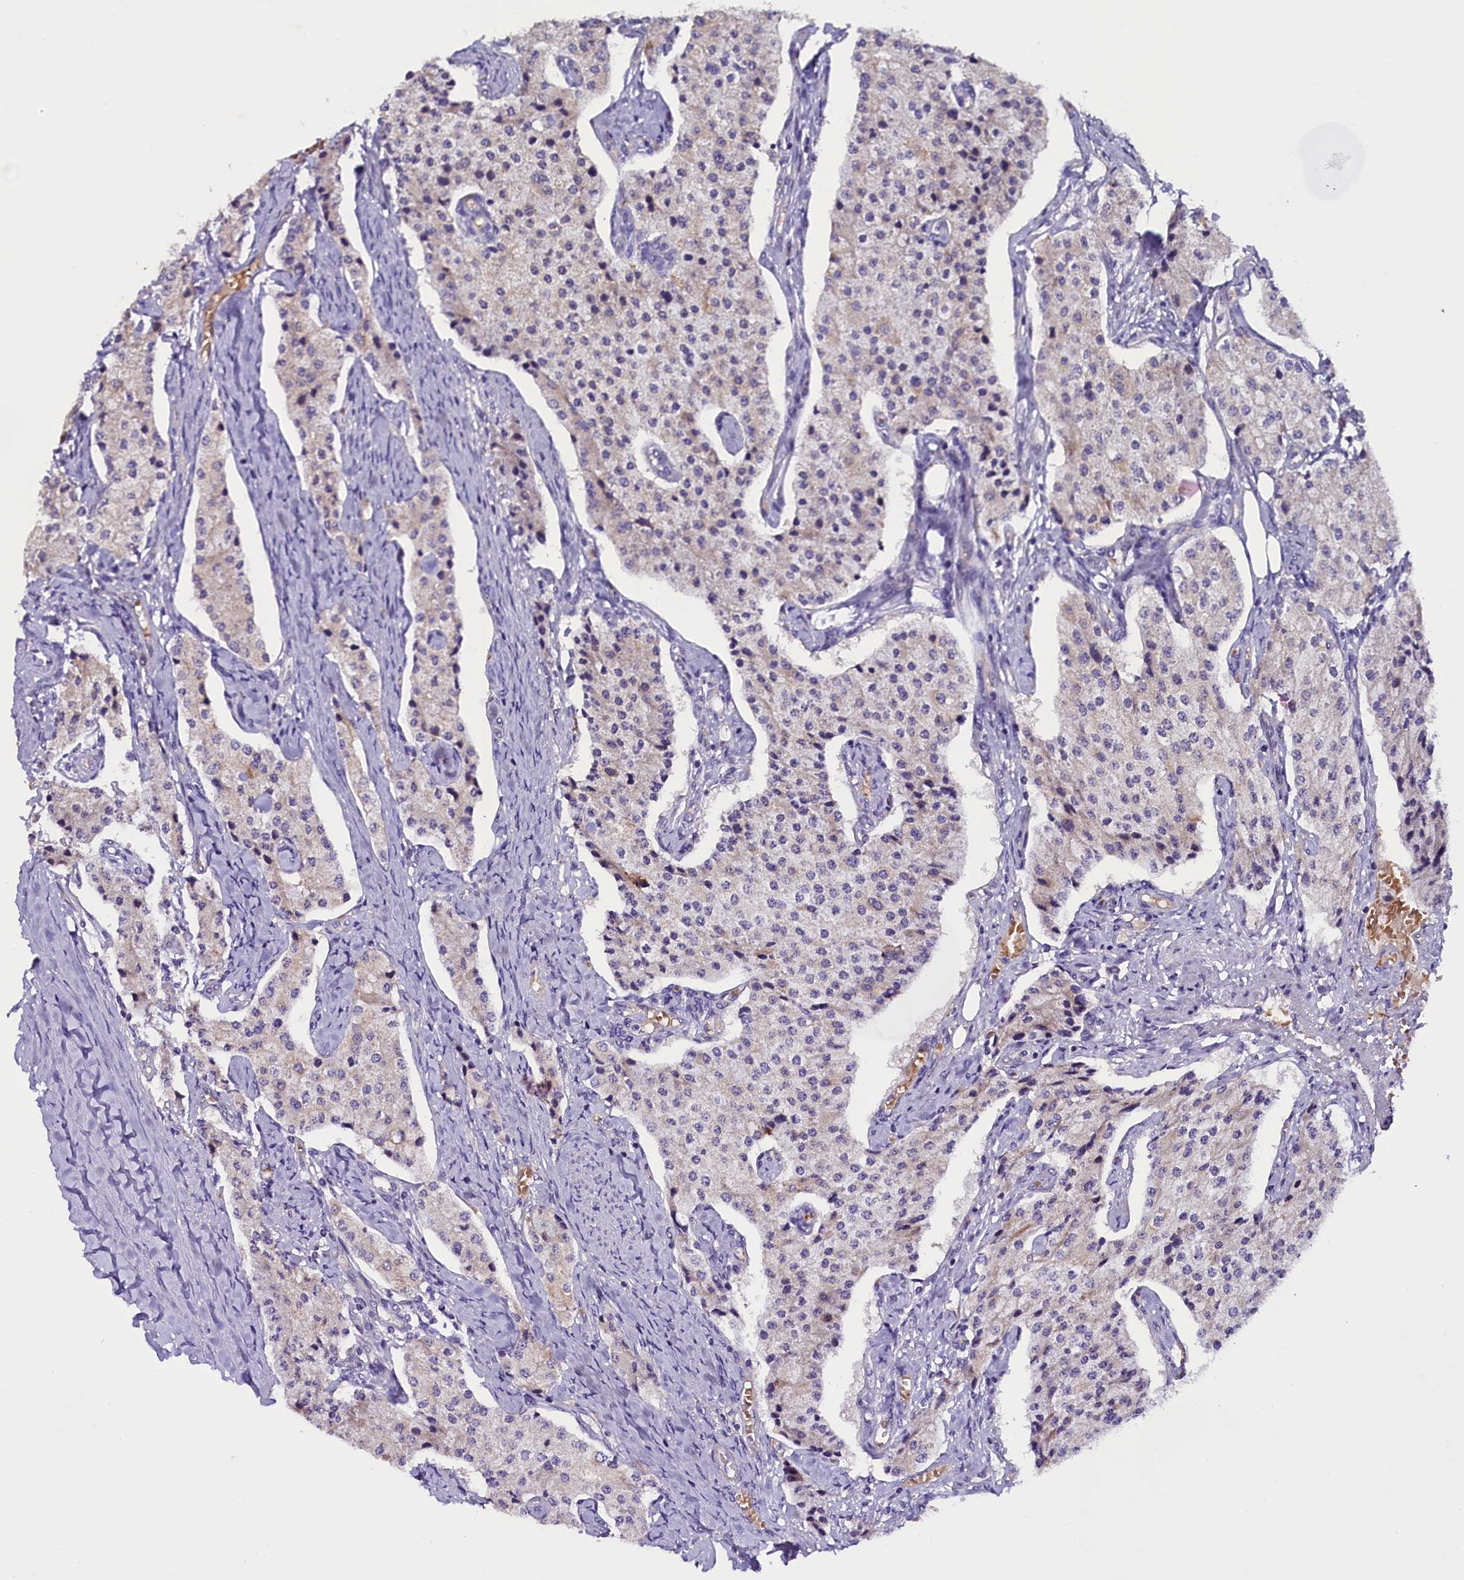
{"staining": {"intensity": "weak", "quantity": "<25%", "location": "cytoplasmic/membranous"}, "tissue": "carcinoid", "cell_type": "Tumor cells", "image_type": "cancer", "snomed": [{"axis": "morphology", "description": "Carcinoid, malignant, NOS"}, {"axis": "topography", "description": "Colon"}], "caption": "This is an IHC image of human malignant carcinoid. There is no positivity in tumor cells.", "gene": "C9orf40", "patient": {"sex": "female", "age": 52}}